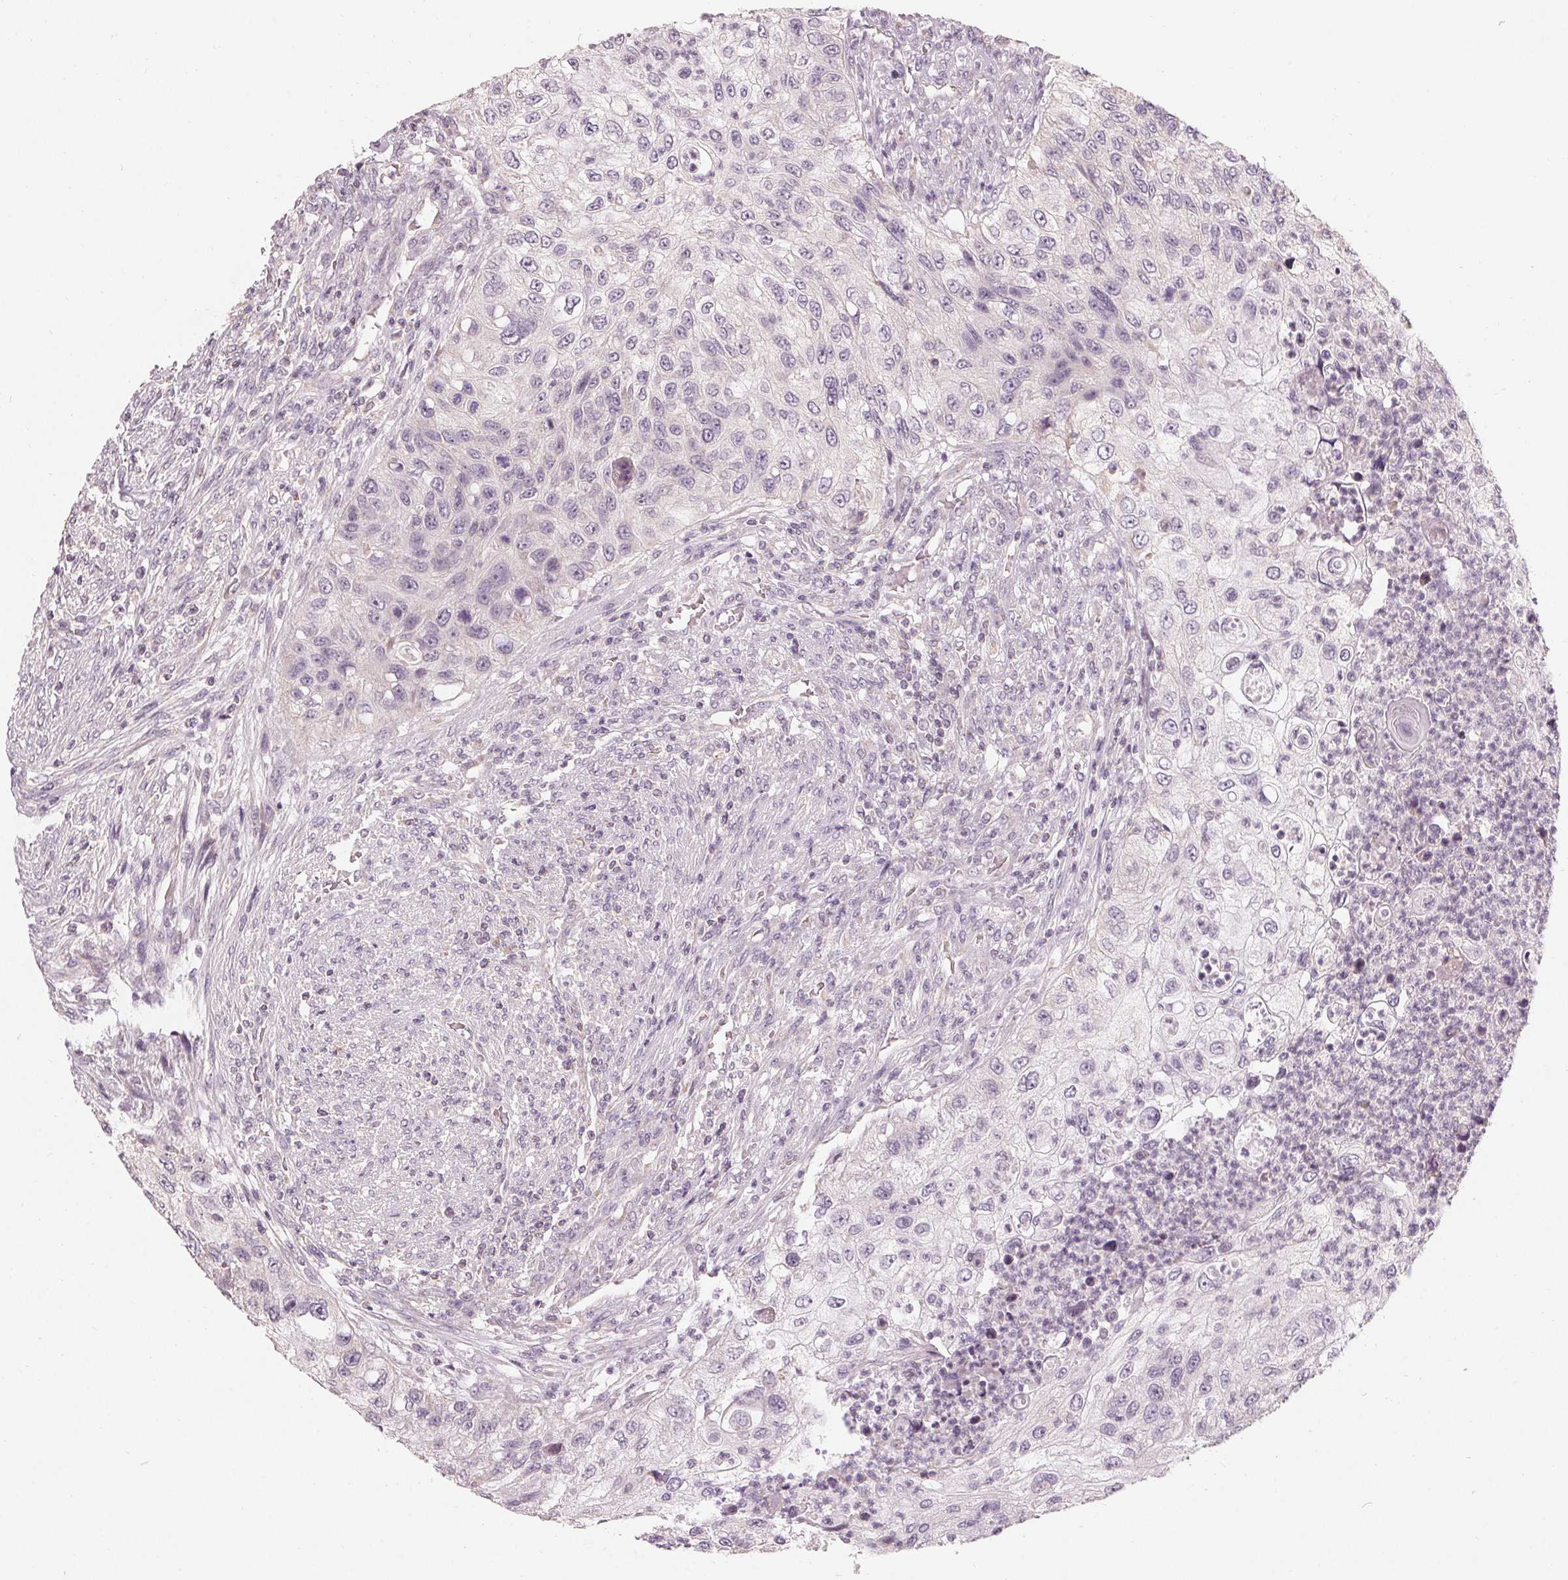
{"staining": {"intensity": "negative", "quantity": "none", "location": "none"}, "tissue": "urothelial cancer", "cell_type": "Tumor cells", "image_type": "cancer", "snomed": [{"axis": "morphology", "description": "Urothelial carcinoma, High grade"}, {"axis": "topography", "description": "Urinary bladder"}], "caption": "Human urothelial cancer stained for a protein using IHC demonstrates no positivity in tumor cells.", "gene": "TRIM60", "patient": {"sex": "female", "age": 60}}